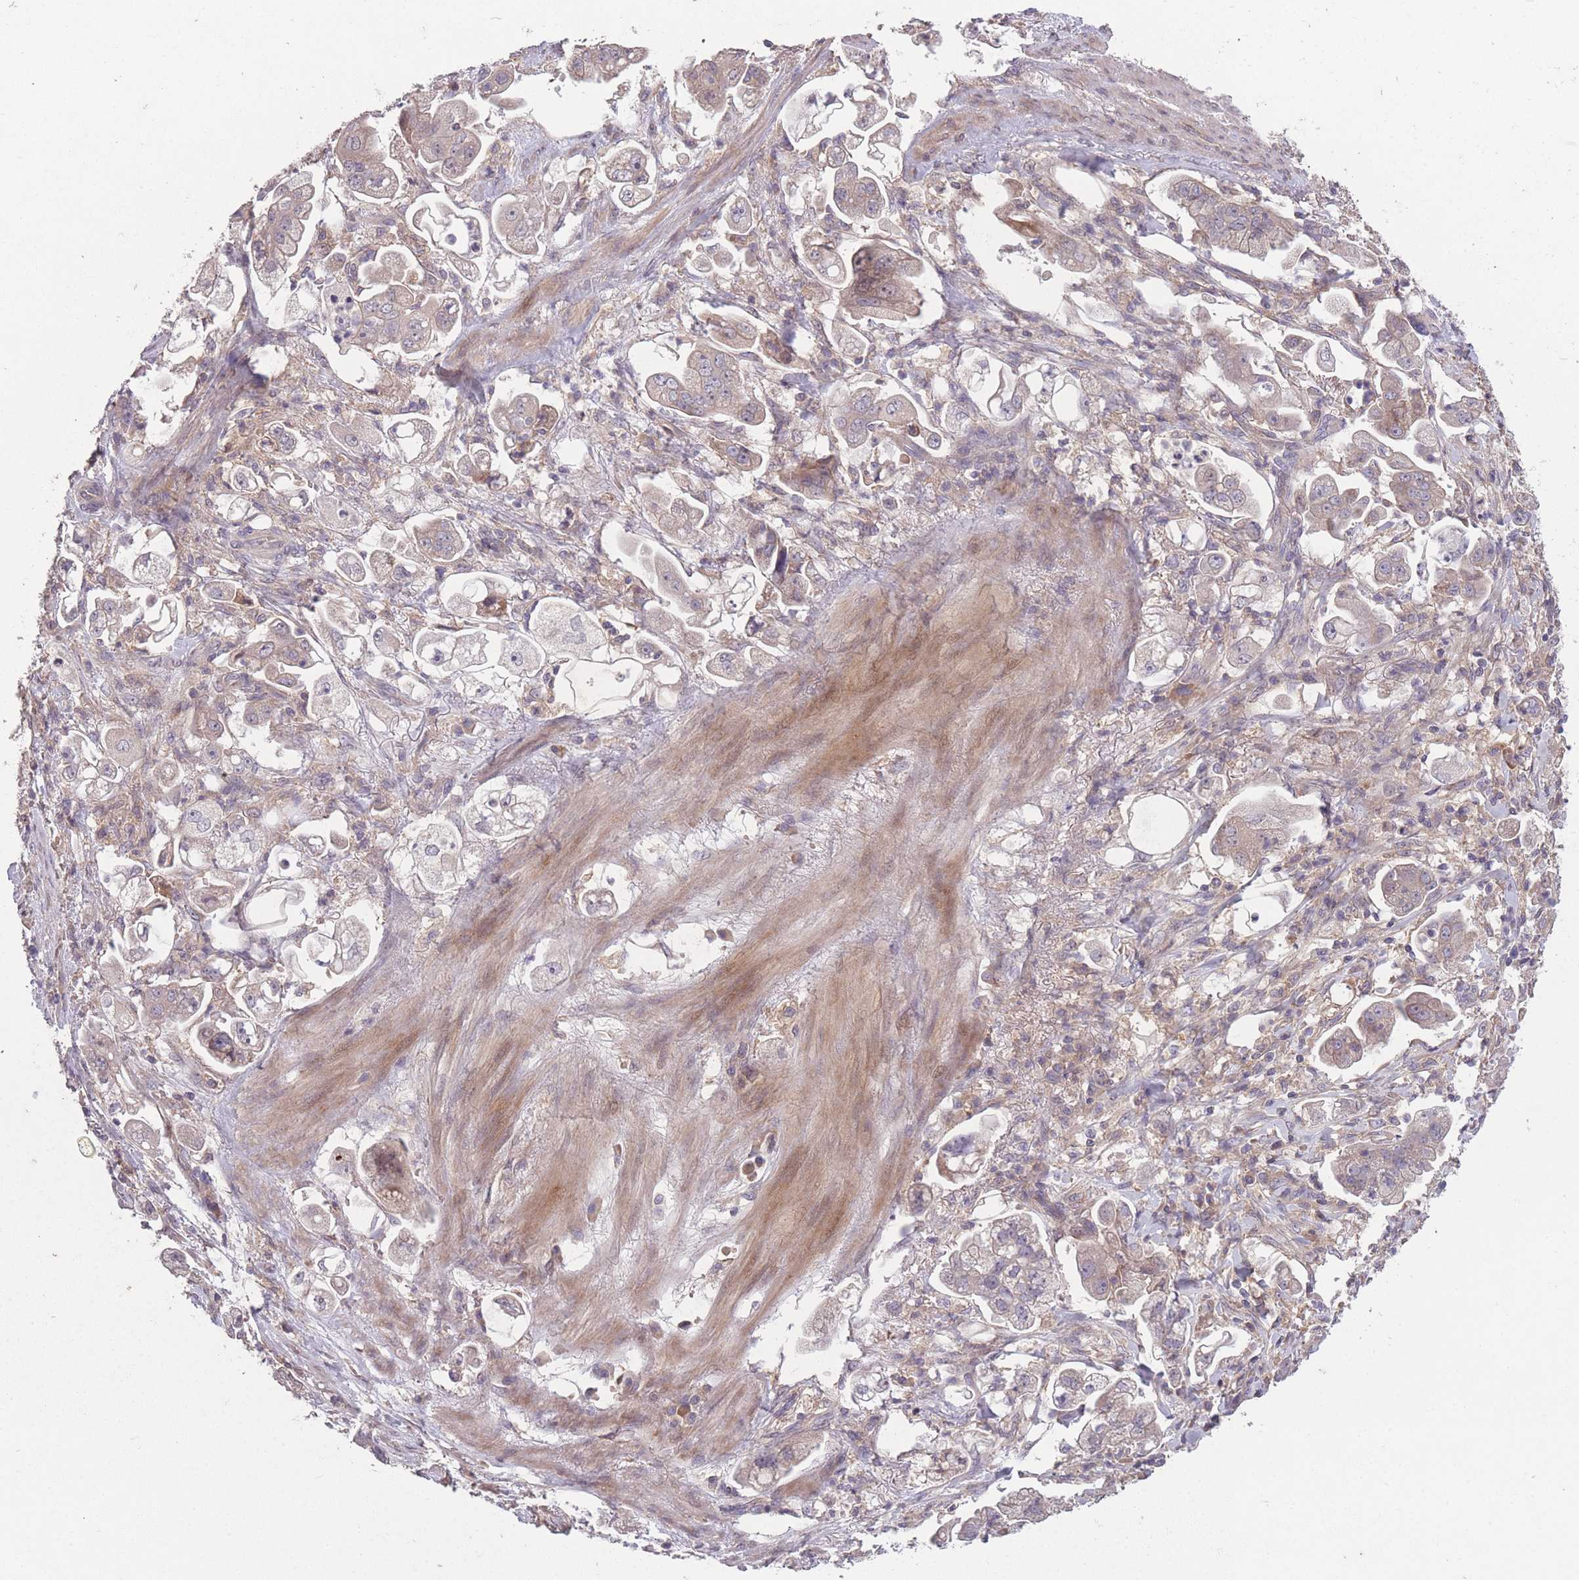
{"staining": {"intensity": "weak", "quantity": "<25%", "location": "cytoplasmic/membranous"}, "tissue": "stomach cancer", "cell_type": "Tumor cells", "image_type": "cancer", "snomed": [{"axis": "morphology", "description": "Adenocarcinoma, NOS"}, {"axis": "topography", "description": "Stomach"}], "caption": "Histopathology image shows no significant protein positivity in tumor cells of stomach cancer.", "gene": "OR2V2", "patient": {"sex": "male", "age": 62}}